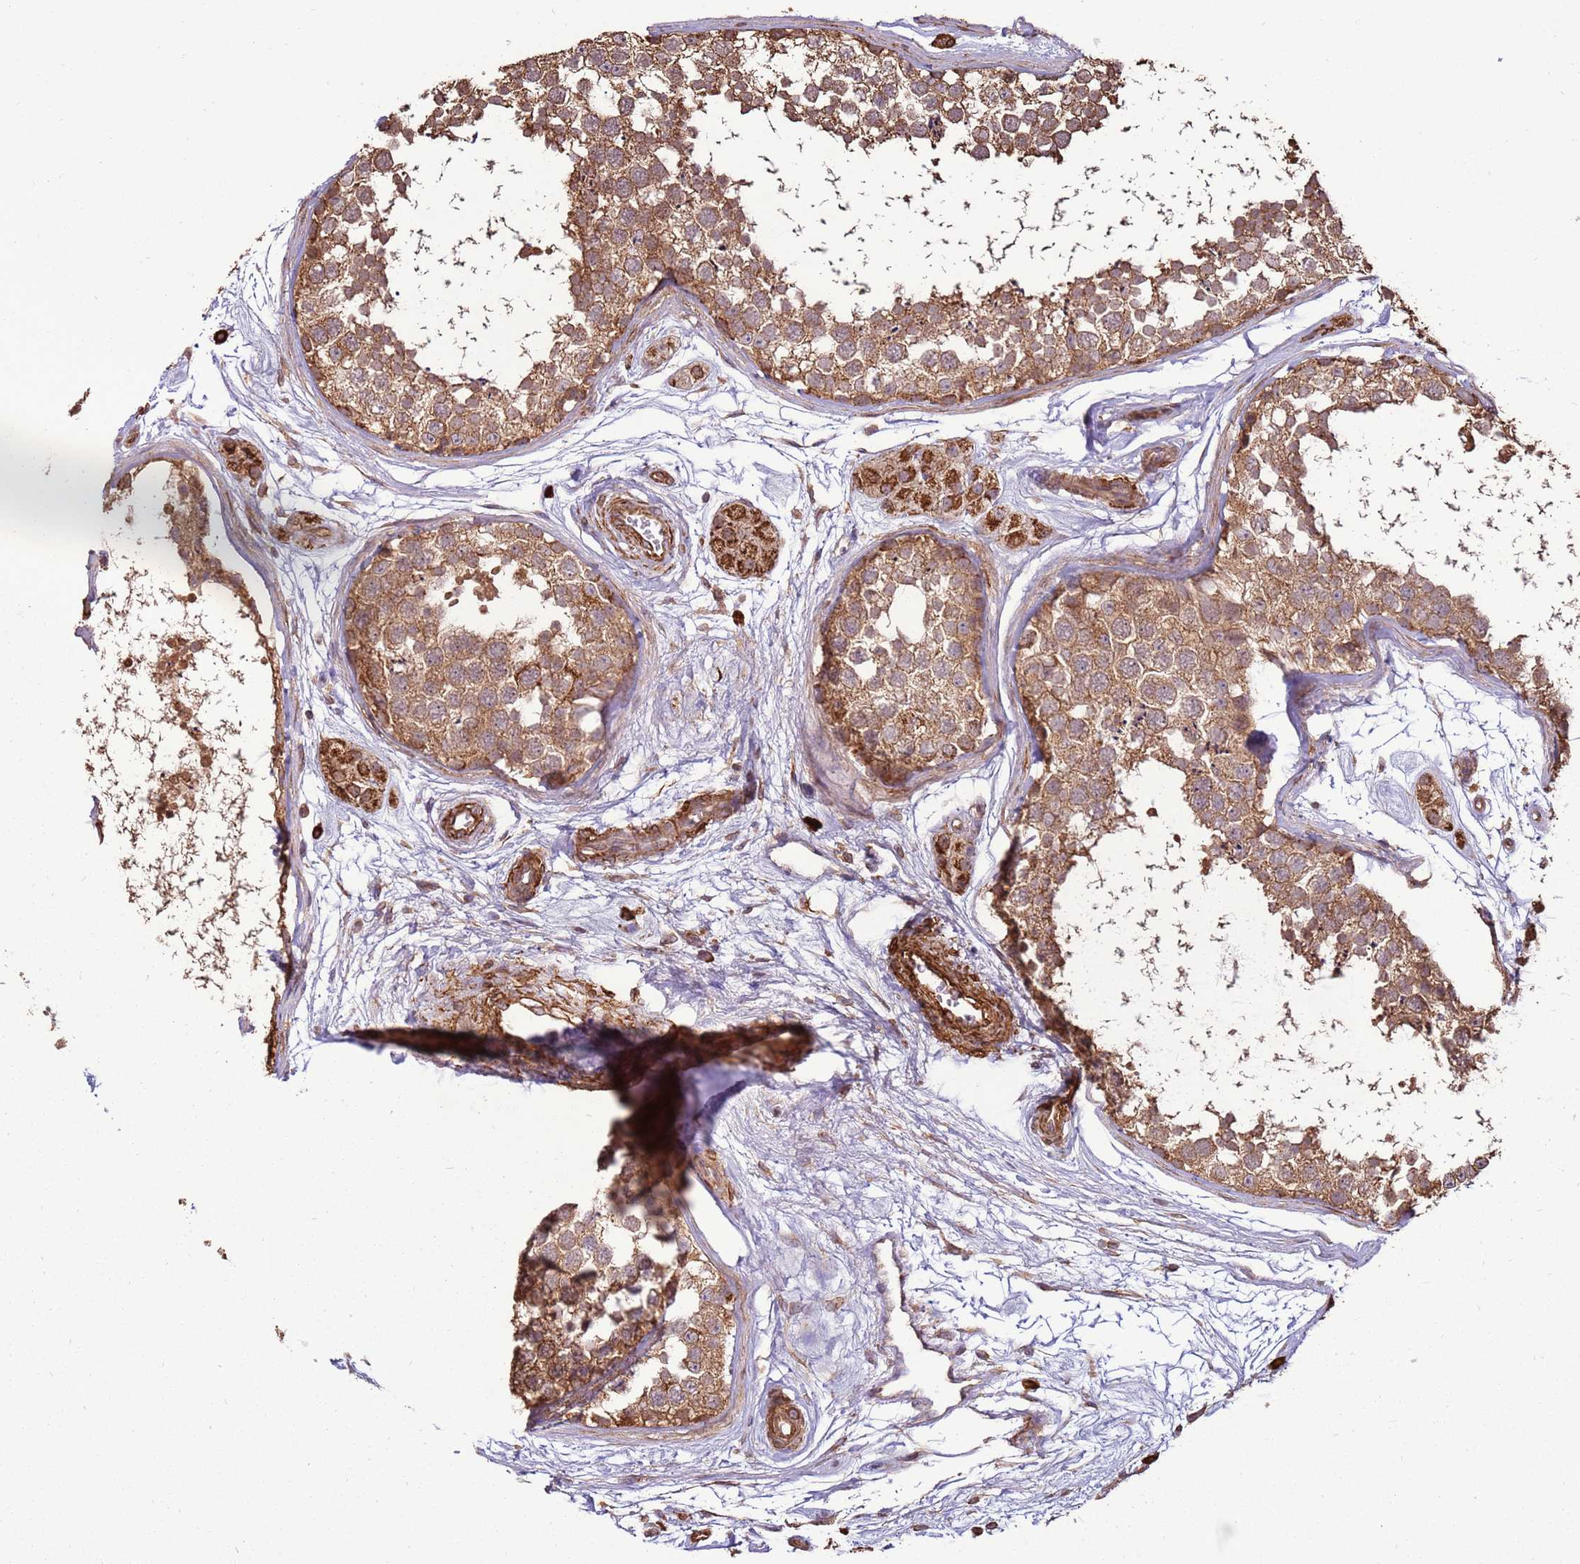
{"staining": {"intensity": "moderate", "quantity": ">75%", "location": "cytoplasmic/membranous"}, "tissue": "testis", "cell_type": "Cells in seminiferous ducts", "image_type": "normal", "snomed": [{"axis": "morphology", "description": "Normal tissue, NOS"}, {"axis": "topography", "description": "Testis"}], "caption": "Testis stained with immunohistochemistry demonstrates moderate cytoplasmic/membranous expression in about >75% of cells in seminiferous ducts. Immunohistochemistry stains the protein in brown and the nuclei are stained blue.", "gene": "DDX59", "patient": {"sex": "male", "age": 56}}